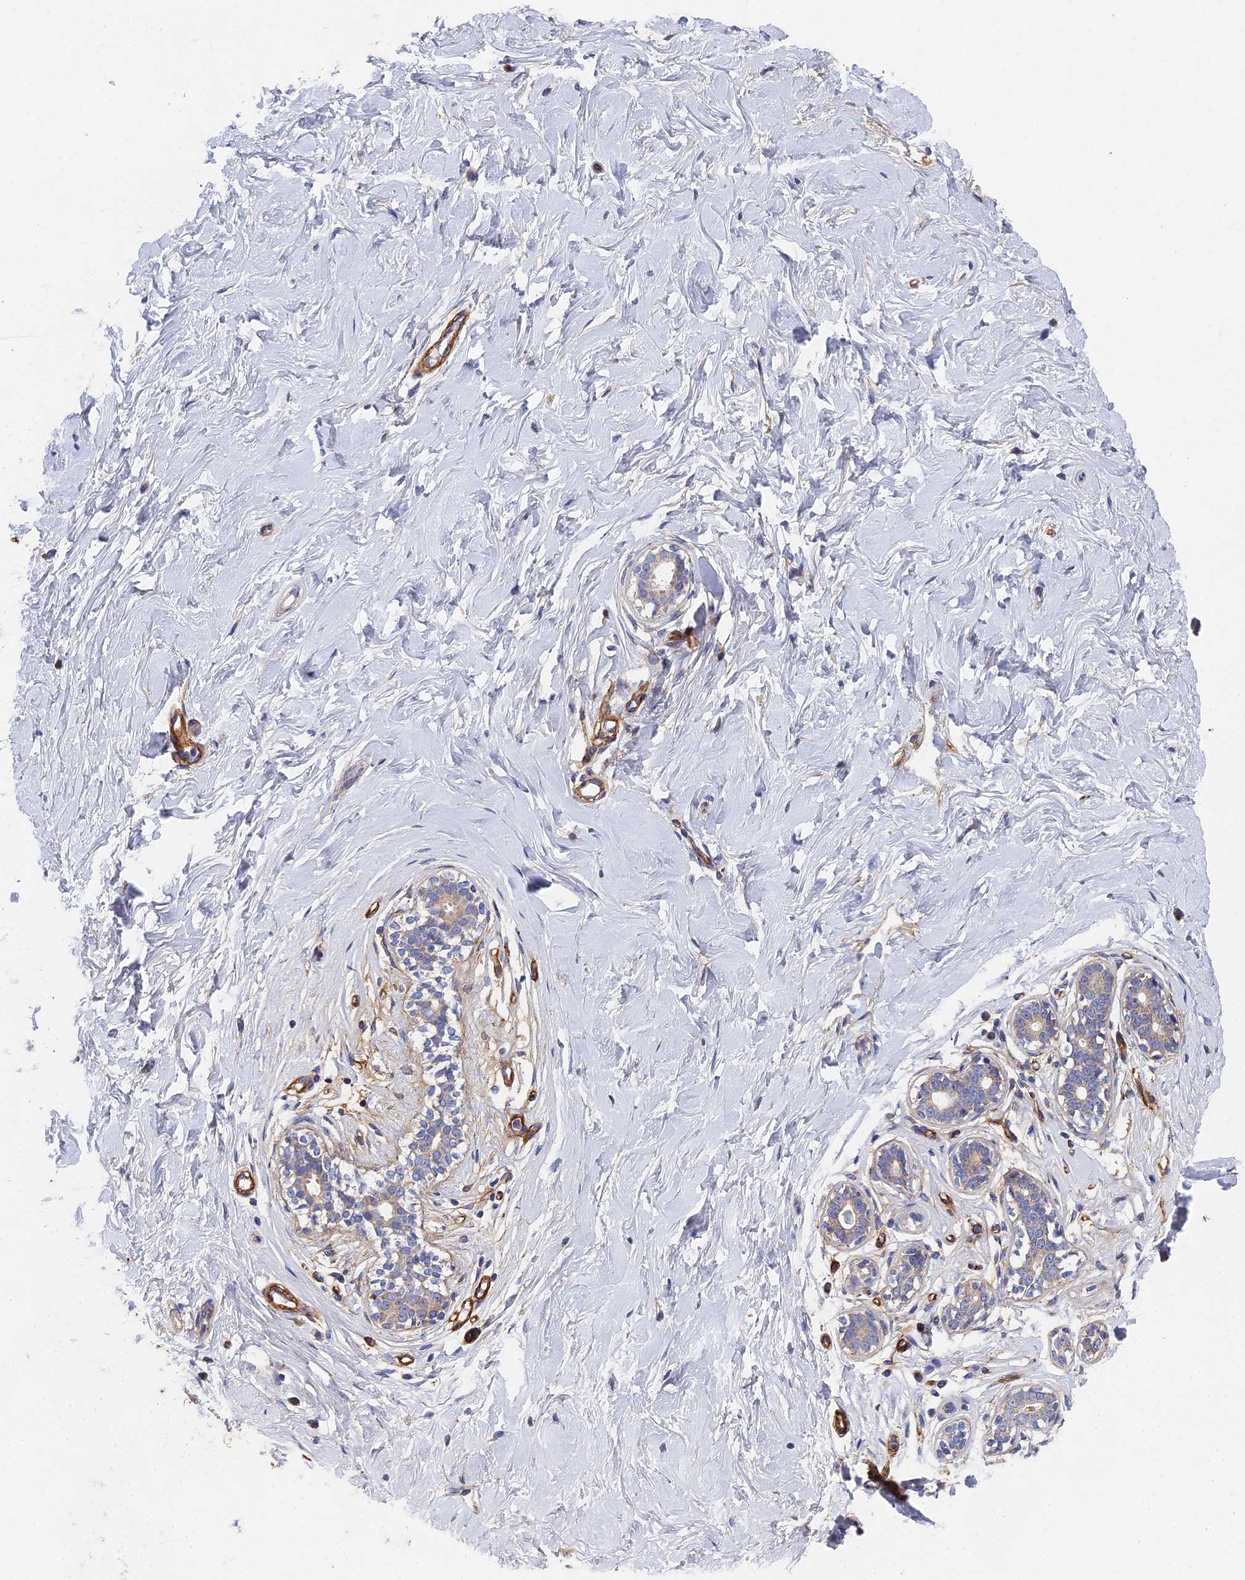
{"staining": {"intensity": "negative", "quantity": "none", "location": "none"}, "tissue": "breast", "cell_type": "Glandular cells", "image_type": "normal", "snomed": [{"axis": "morphology", "description": "Normal tissue, NOS"}, {"axis": "morphology", "description": "Adenoma, NOS"}, {"axis": "topography", "description": "Breast"}], "caption": "Image shows no protein expression in glandular cells of unremarkable breast. (DAB immunohistochemistry, high magnification).", "gene": "RNASEK", "patient": {"sex": "female", "age": 23}}